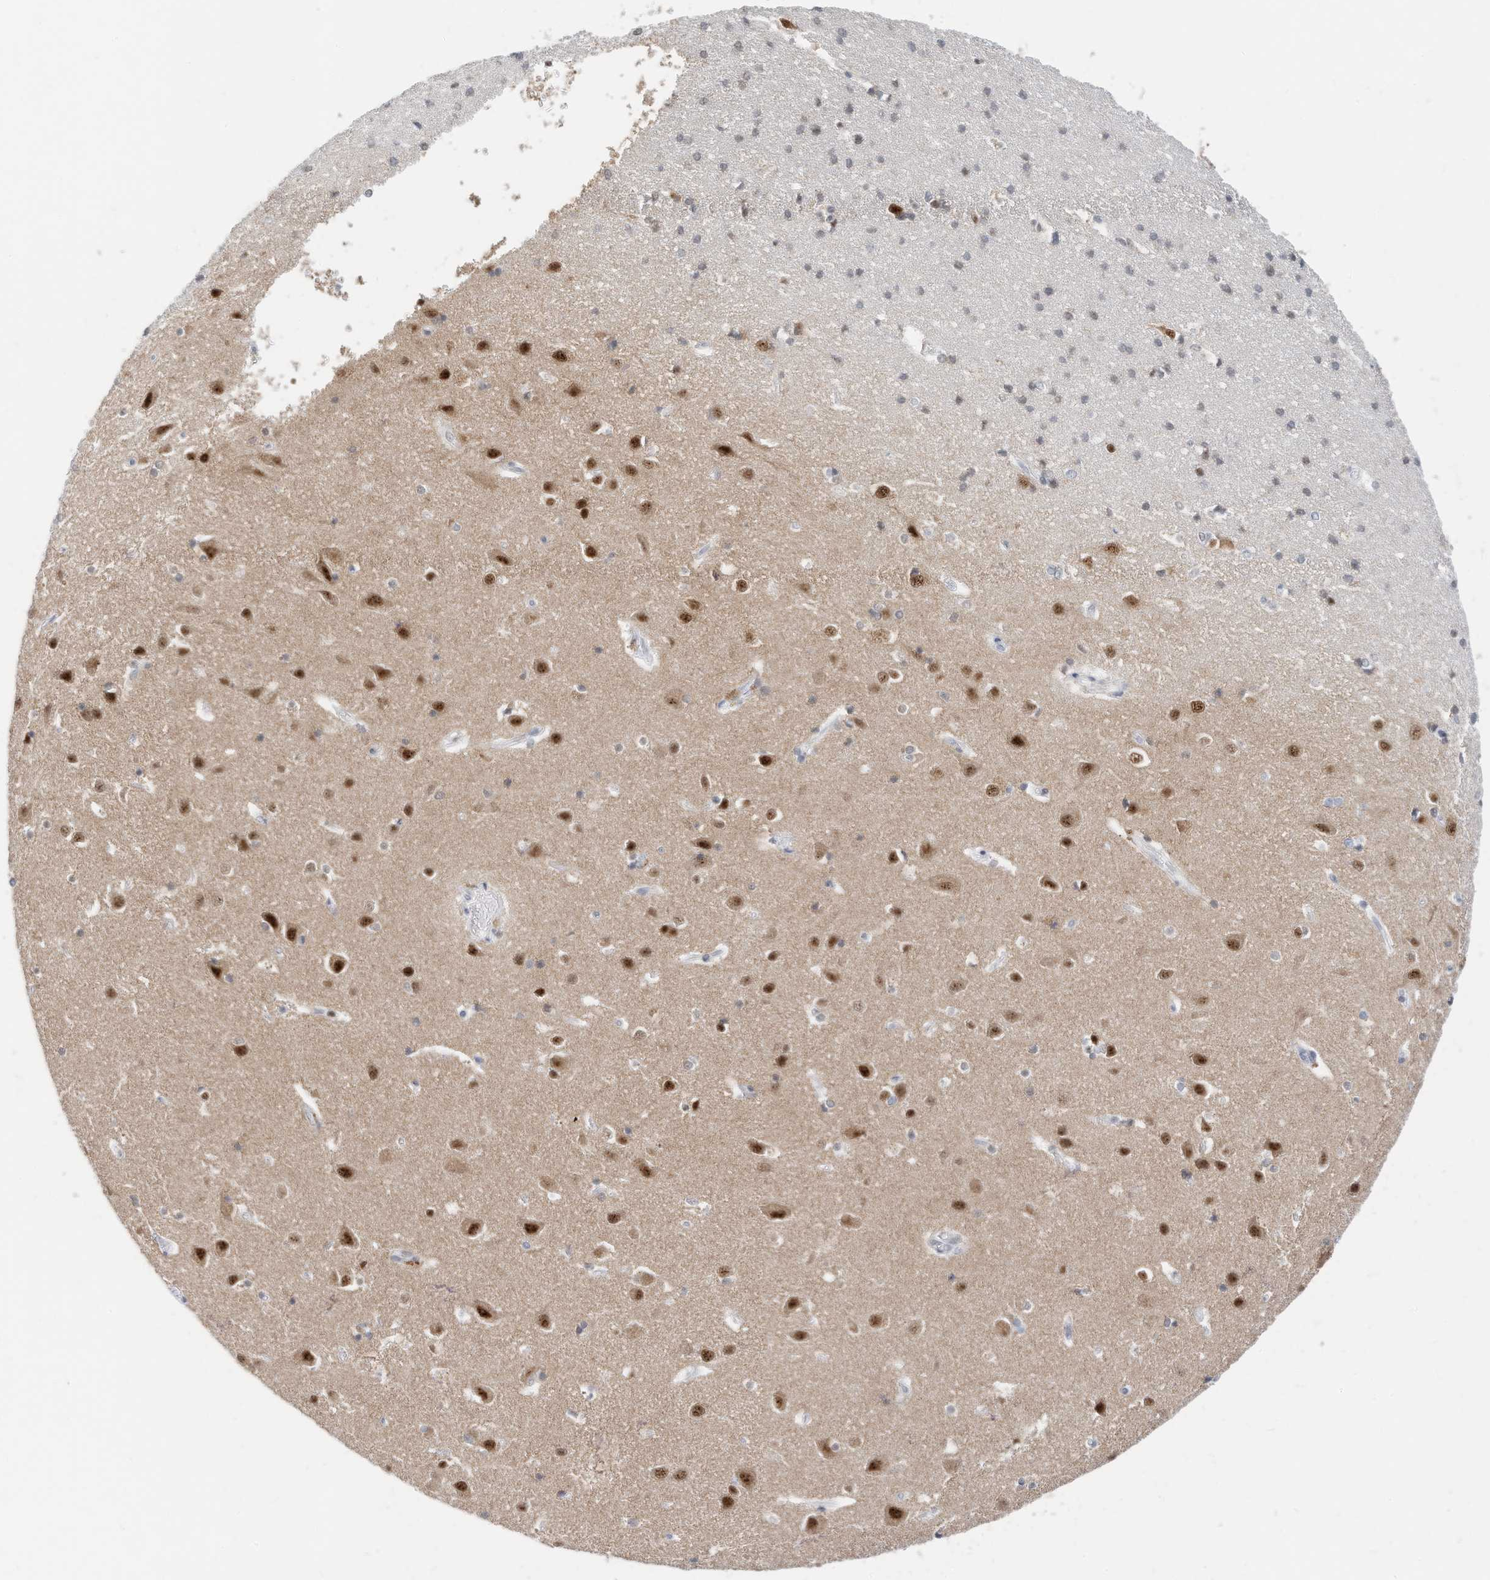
{"staining": {"intensity": "negative", "quantity": "none", "location": "none"}, "tissue": "cerebral cortex", "cell_type": "Endothelial cells", "image_type": "normal", "snomed": [{"axis": "morphology", "description": "Normal tissue, NOS"}, {"axis": "topography", "description": "Cerebral cortex"}], "caption": "Immunohistochemical staining of unremarkable cerebral cortex demonstrates no significant staining in endothelial cells.", "gene": "OGT", "patient": {"sex": "male", "age": 54}}